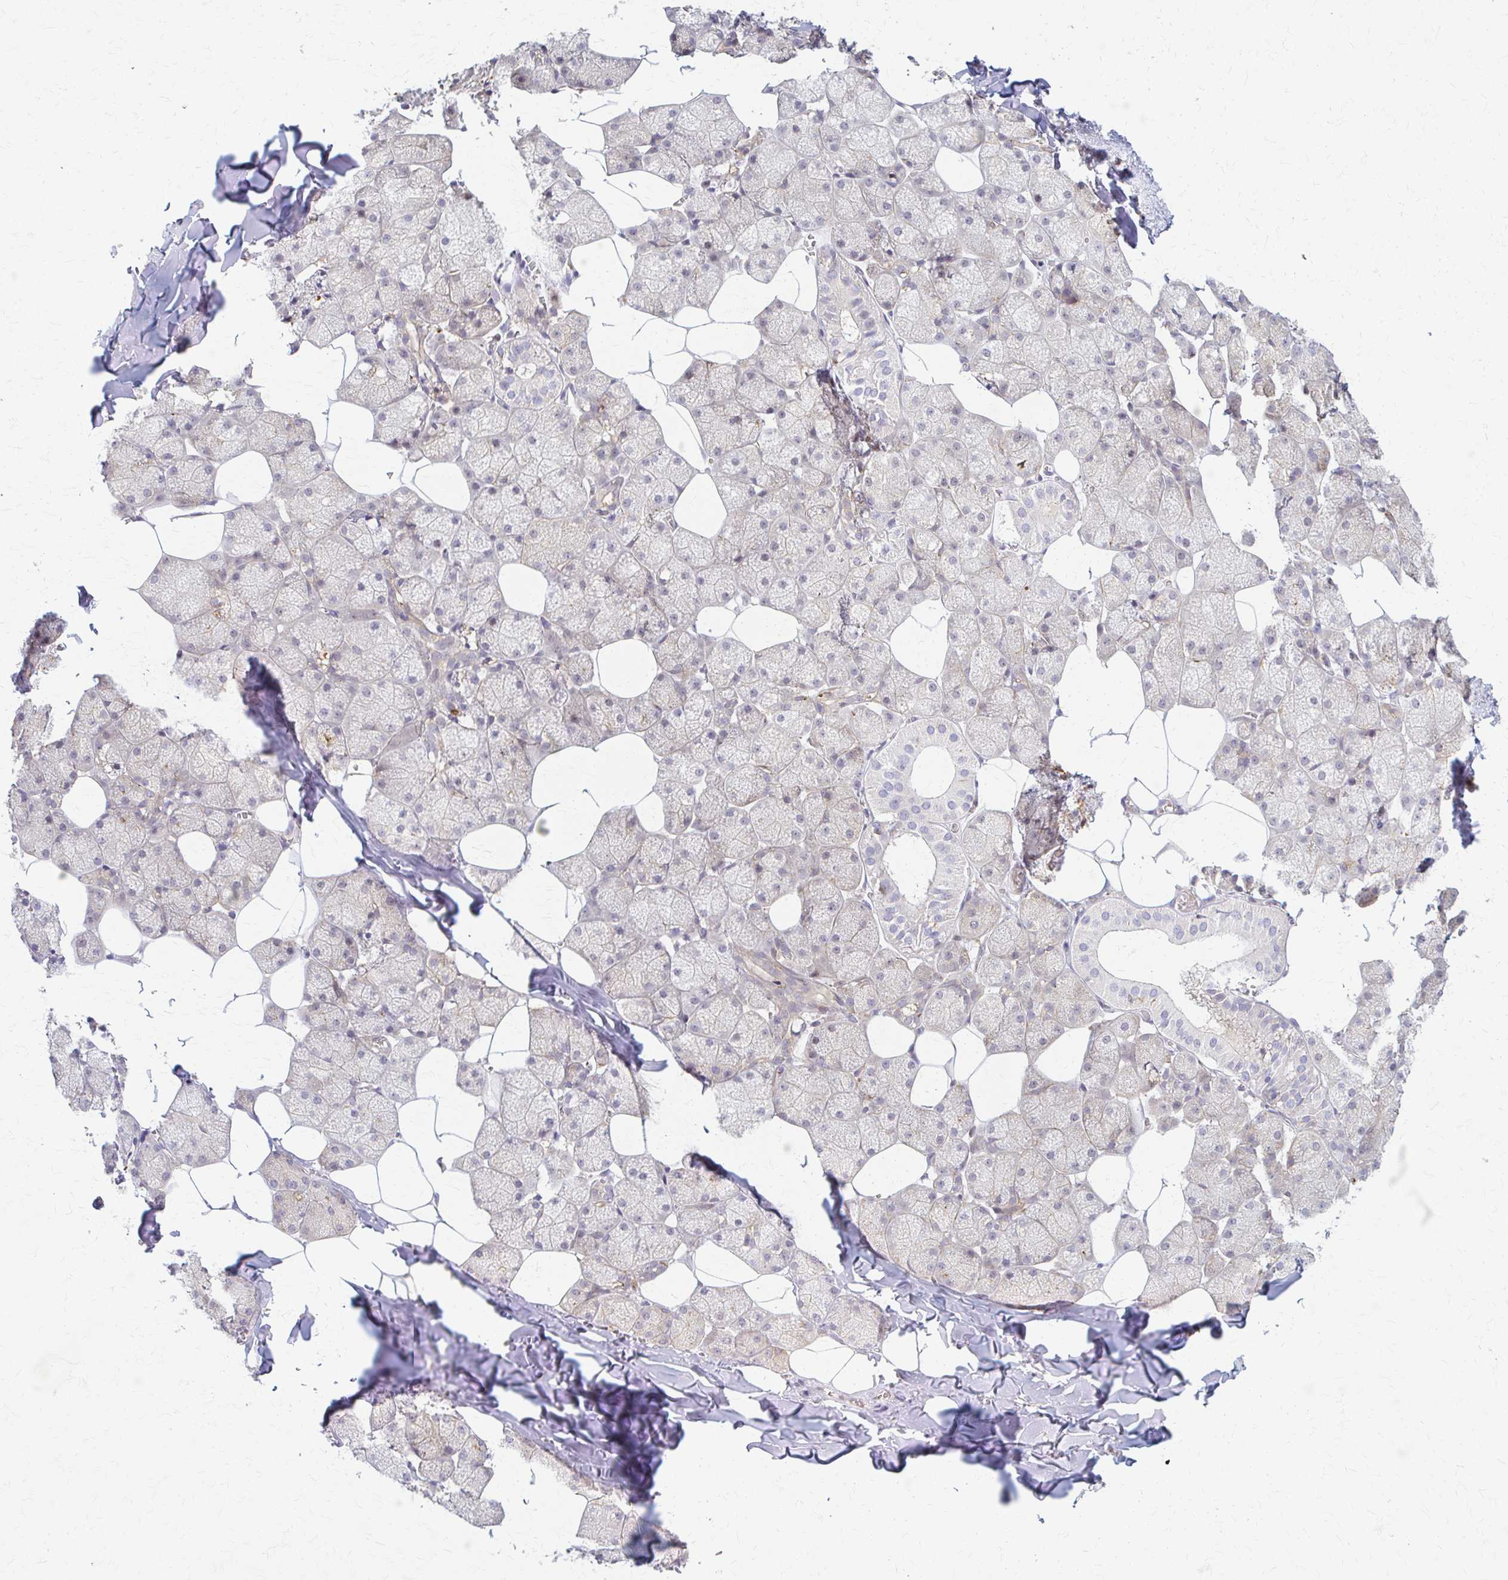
{"staining": {"intensity": "moderate", "quantity": "<25%", "location": "cytoplasmic/membranous"}, "tissue": "salivary gland", "cell_type": "Glandular cells", "image_type": "normal", "snomed": [{"axis": "morphology", "description": "Normal tissue, NOS"}, {"axis": "topography", "description": "Salivary gland"}, {"axis": "topography", "description": "Peripheral nerve tissue"}], "caption": "There is low levels of moderate cytoplasmic/membranous expression in glandular cells of normal salivary gland, as demonstrated by immunohistochemical staining (brown color).", "gene": "ARHGAP35", "patient": {"sex": "male", "age": 38}}